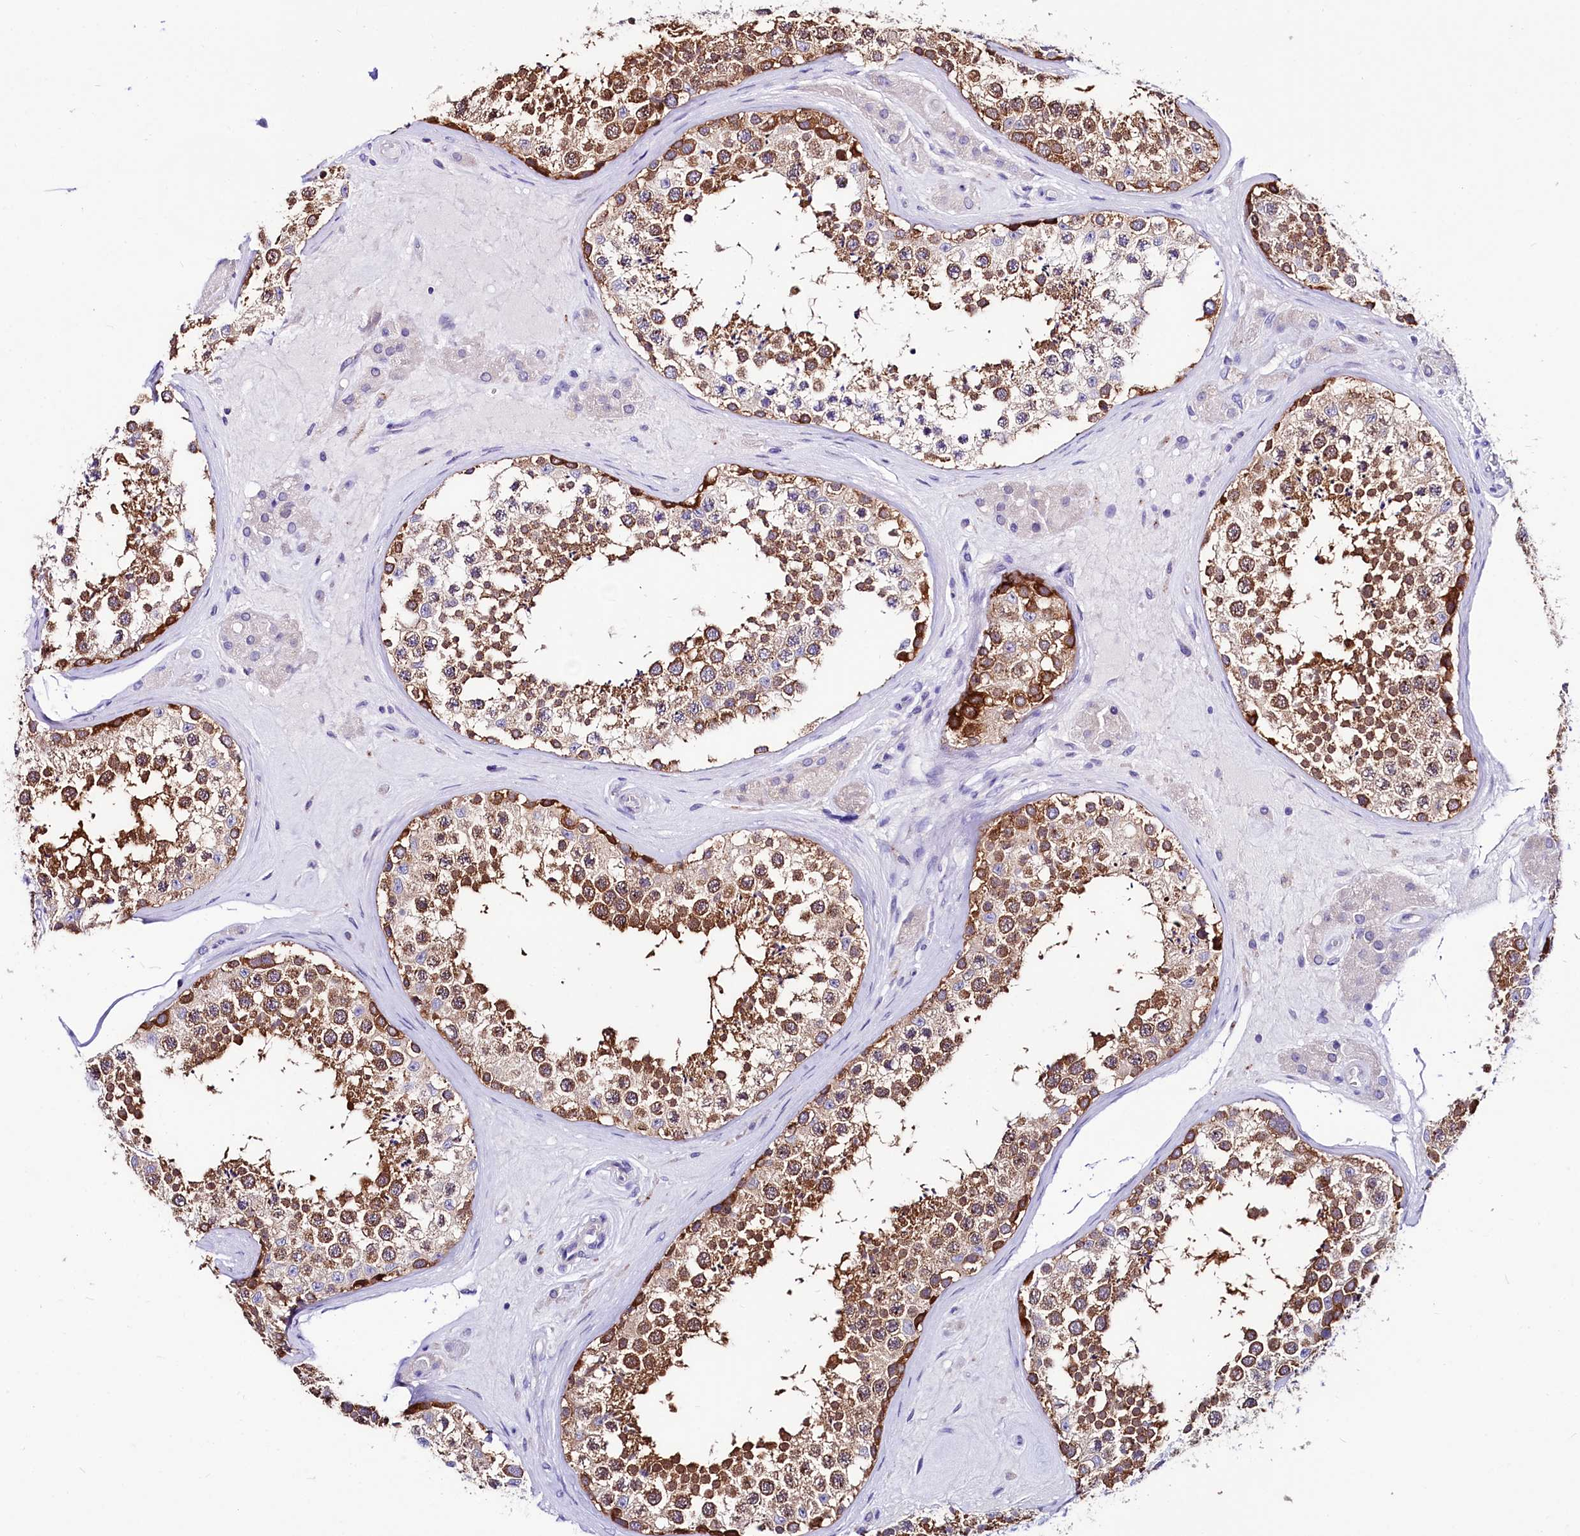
{"staining": {"intensity": "strong", "quantity": ">75%", "location": "cytoplasmic/membranous"}, "tissue": "testis", "cell_type": "Cells in seminiferous ducts", "image_type": "normal", "snomed": [{"axis": "morphology", "description": "Normal tissue, NOS"}, {"axis": "topography", "description": "Testis"}], "caption": "Strong cytoplasmic/membranous expression is present in about >75% of cells in seminiferous ducts in unremarkable testis.", "gene": "ABHD5", "patient": {"sex": "male", "age": 46}}